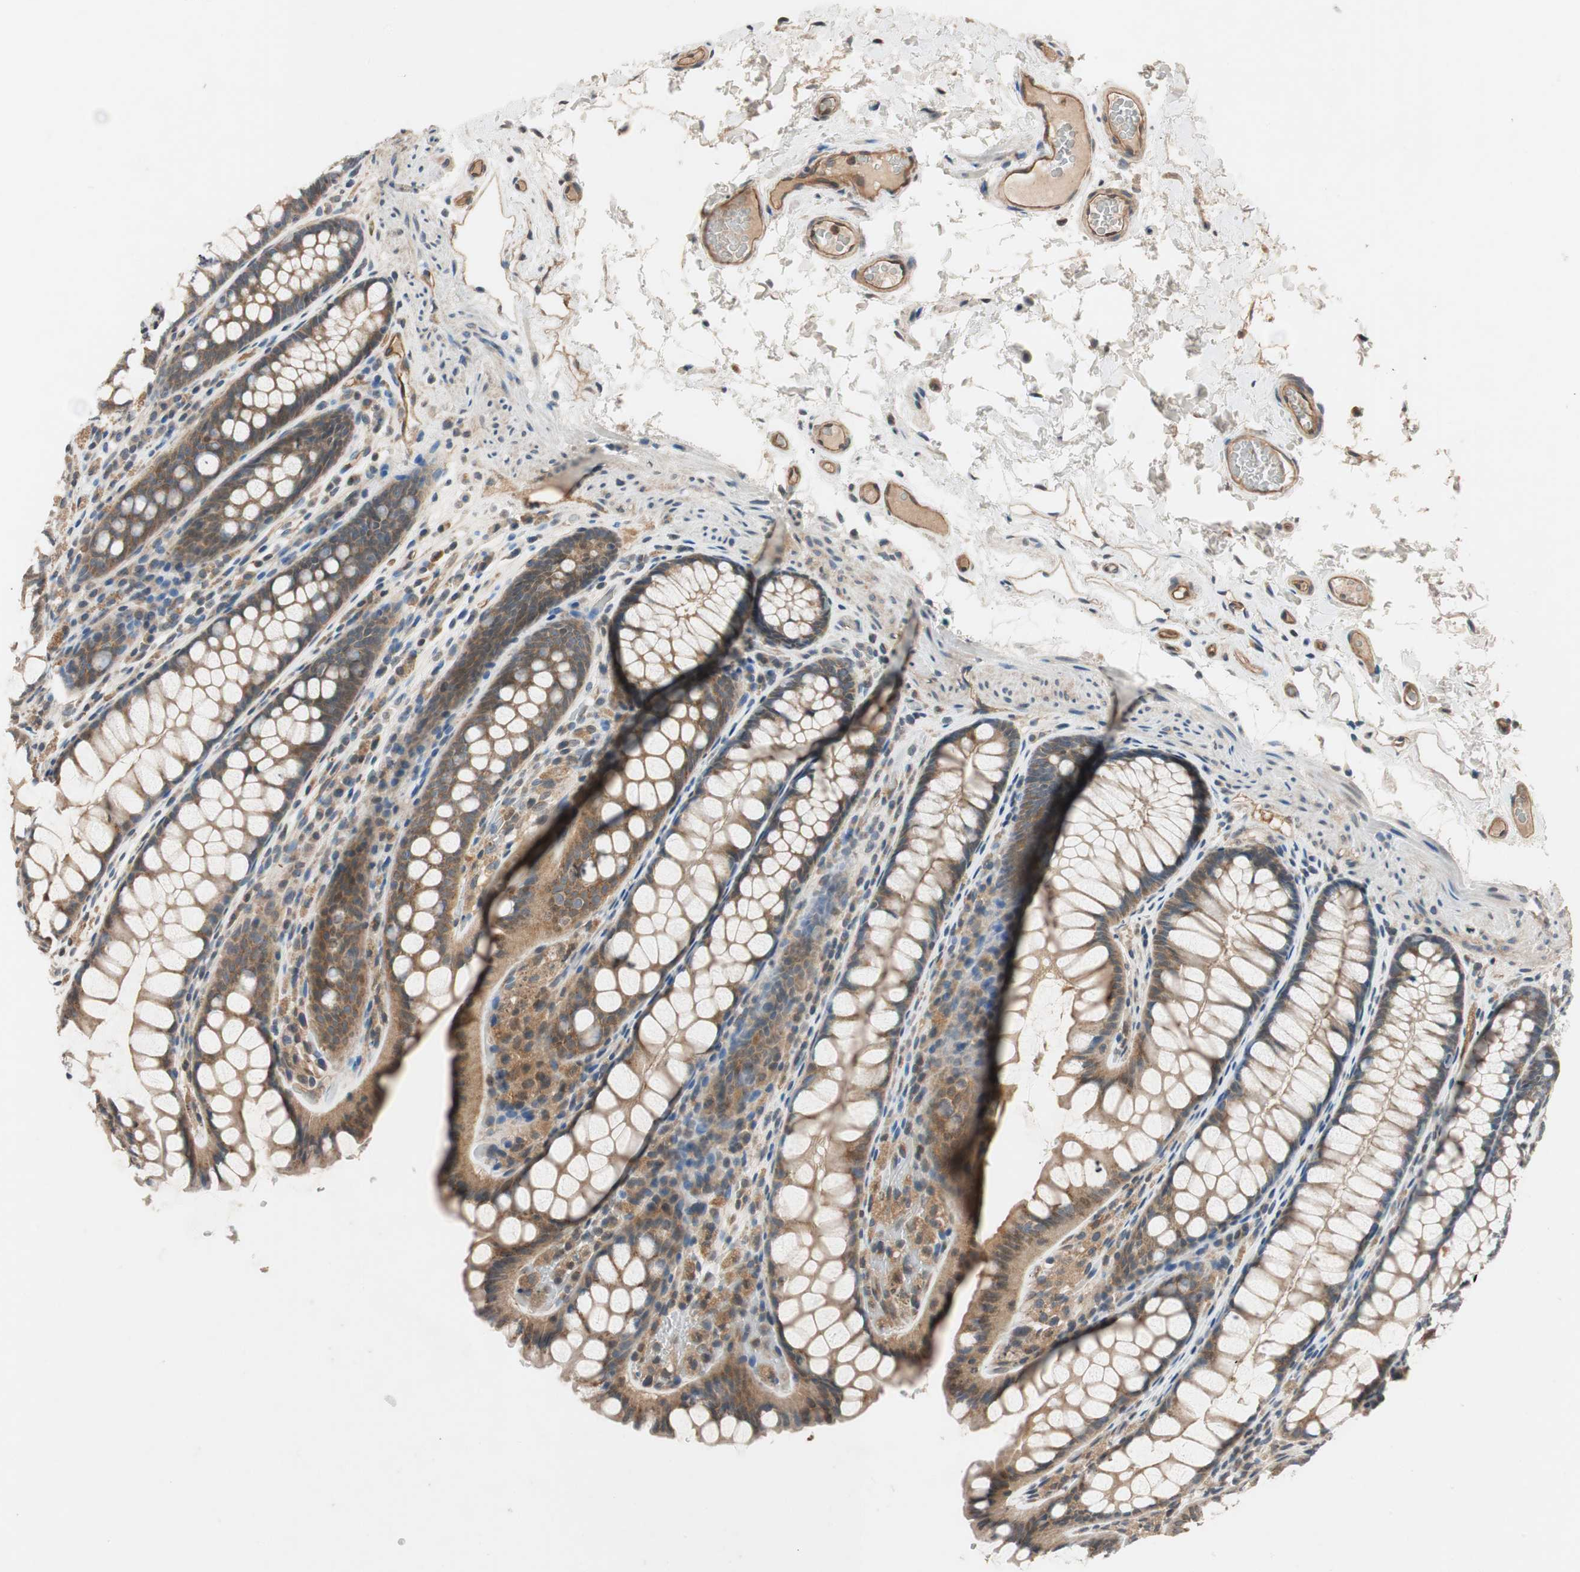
{"staining": {"intensity": "moderate", "quantity": ">75%", "location": "cytoplasmic/membranous"}, "tissue": "colon", "cell_type": "Endothelial cells", "image_type": "normal", "snomed": [{"axis": "morphology", "description": "Normal tissue, NOS"}, {"axis": "topography", "description": "Colon"}], "caption": "High-power microscopy captured an IHC histopathology image of unremarkable colon, revealing moderate cytoplasmic/membranous expression in approximately >75% of endothelial cells. Nuclei are stained in blue.", "gene": "GCLM", "patient": {"sex": "female", "age": 55}}